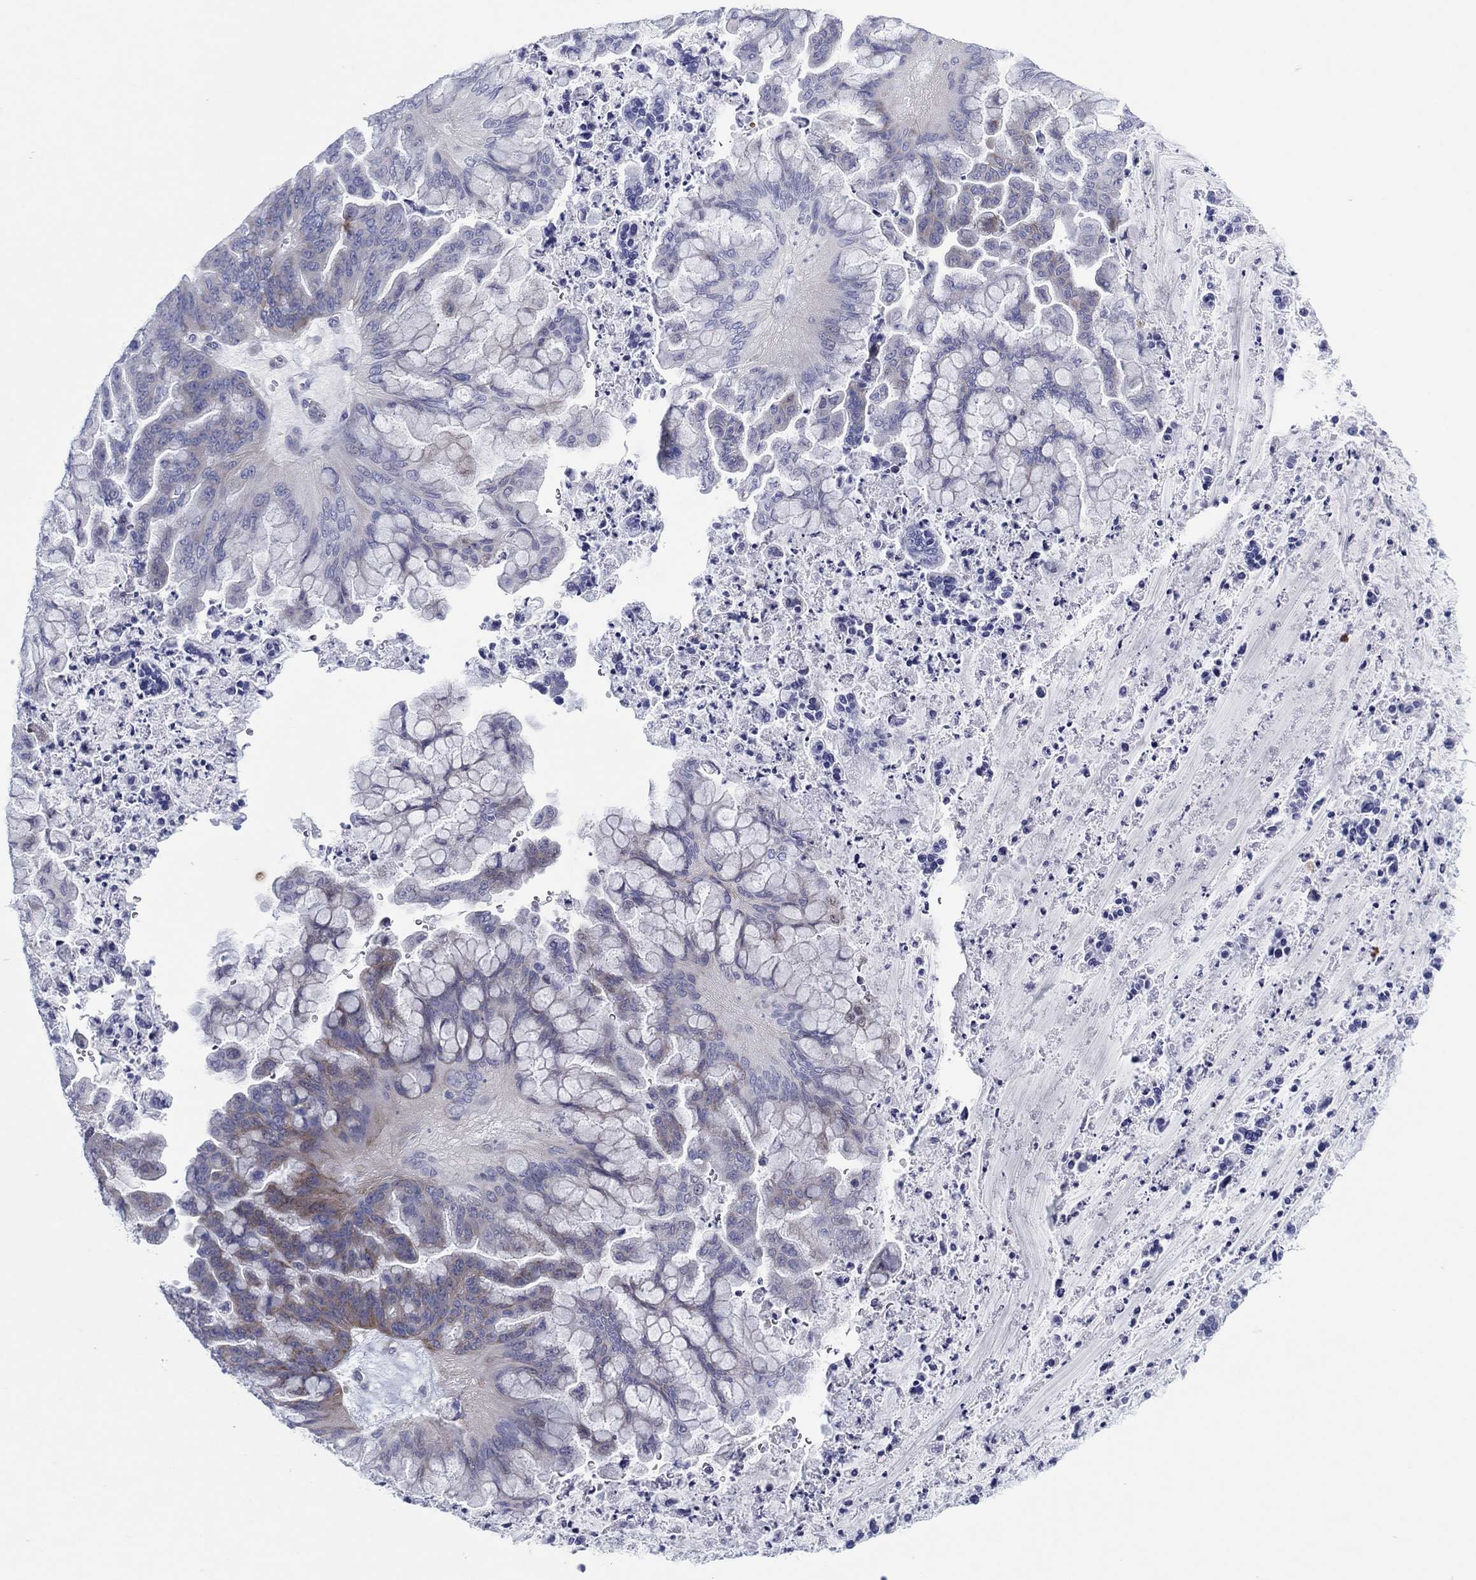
{"staining": {"intensity": "negative", "quantity": "none", "location": "none"}, "tissue": "ovarian cancer", "cell_type": "Tumor cells", "image_type": "cancer", "snomed": [{"axis": "morphology", "description": "Cystadenocarcinoma, mucinous, NOS"}, {"axis": "topography", "description": "Ovary"}], "caption": "Immunohistochemistry image of mucinous cystadenocarcinoma (ovarian) stained for a protein (brown), which shows no expression in tumor cells.", "gene": "HEATR4", "patient": {"sex": "female", "age": 67}}